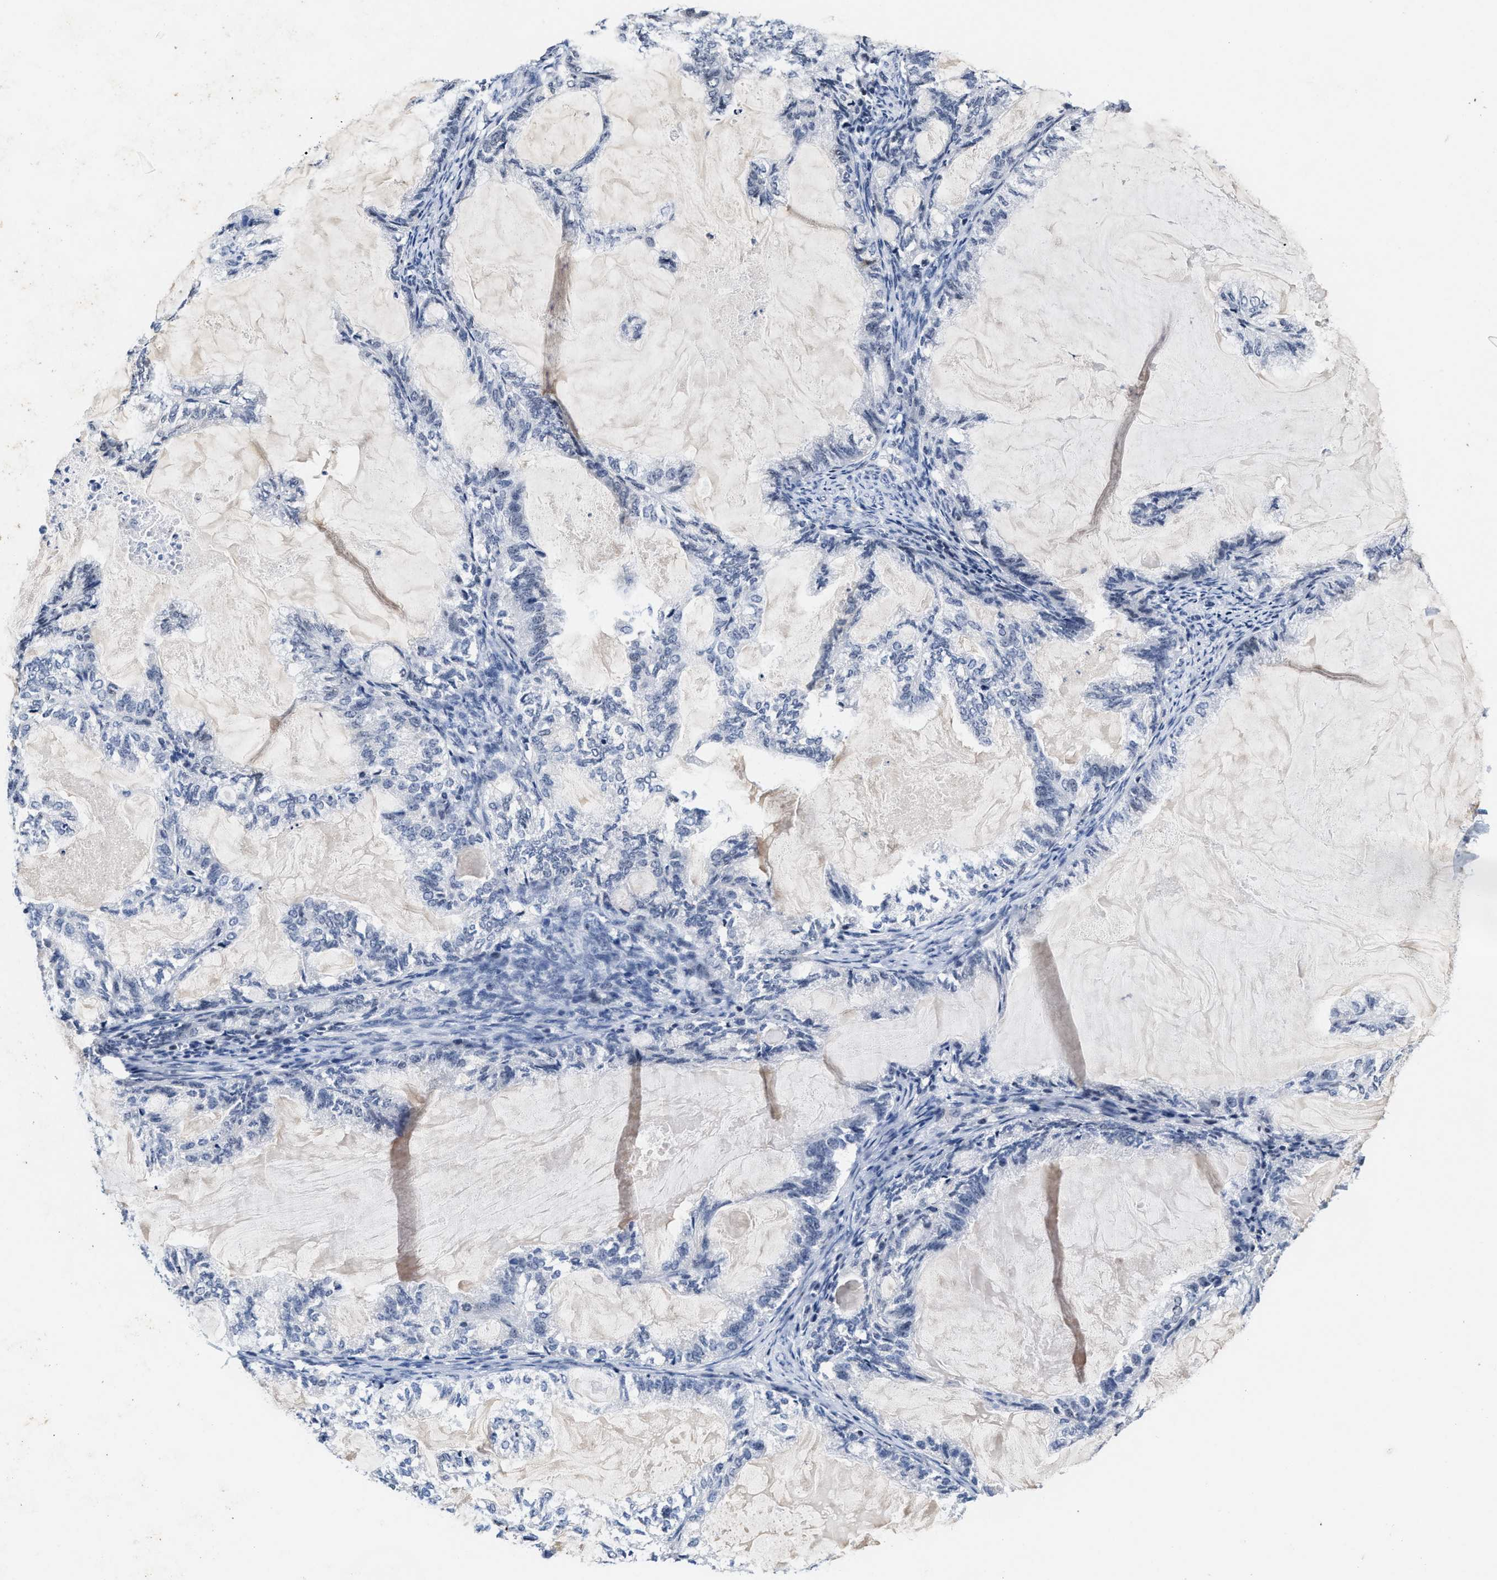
{"staining": {"intensity": "negative", "quantity": "none", "location": "none"}, "tissue": "endometrial cancer", "cell_type": "Tumor cells", "image_type": "cancer", "snomed": [{"axis": "morphology", "description": "Adenocarcinoma, NOS"}, {"axis": "topography", "description": "Endometrium"}], "caption": "IHC image of neoplastic tissue: adenocarcinoma (endometrial) stained with DAB reveals no significant protein positivity in tumor cells. Brightfield microscopy of immunohistochemistry (IHC) stained with DAB (brown) and hematoxylin (blue), captured at high magnification.", "gene": "INIP", "patient": {"sex": "female", "age": 86}}